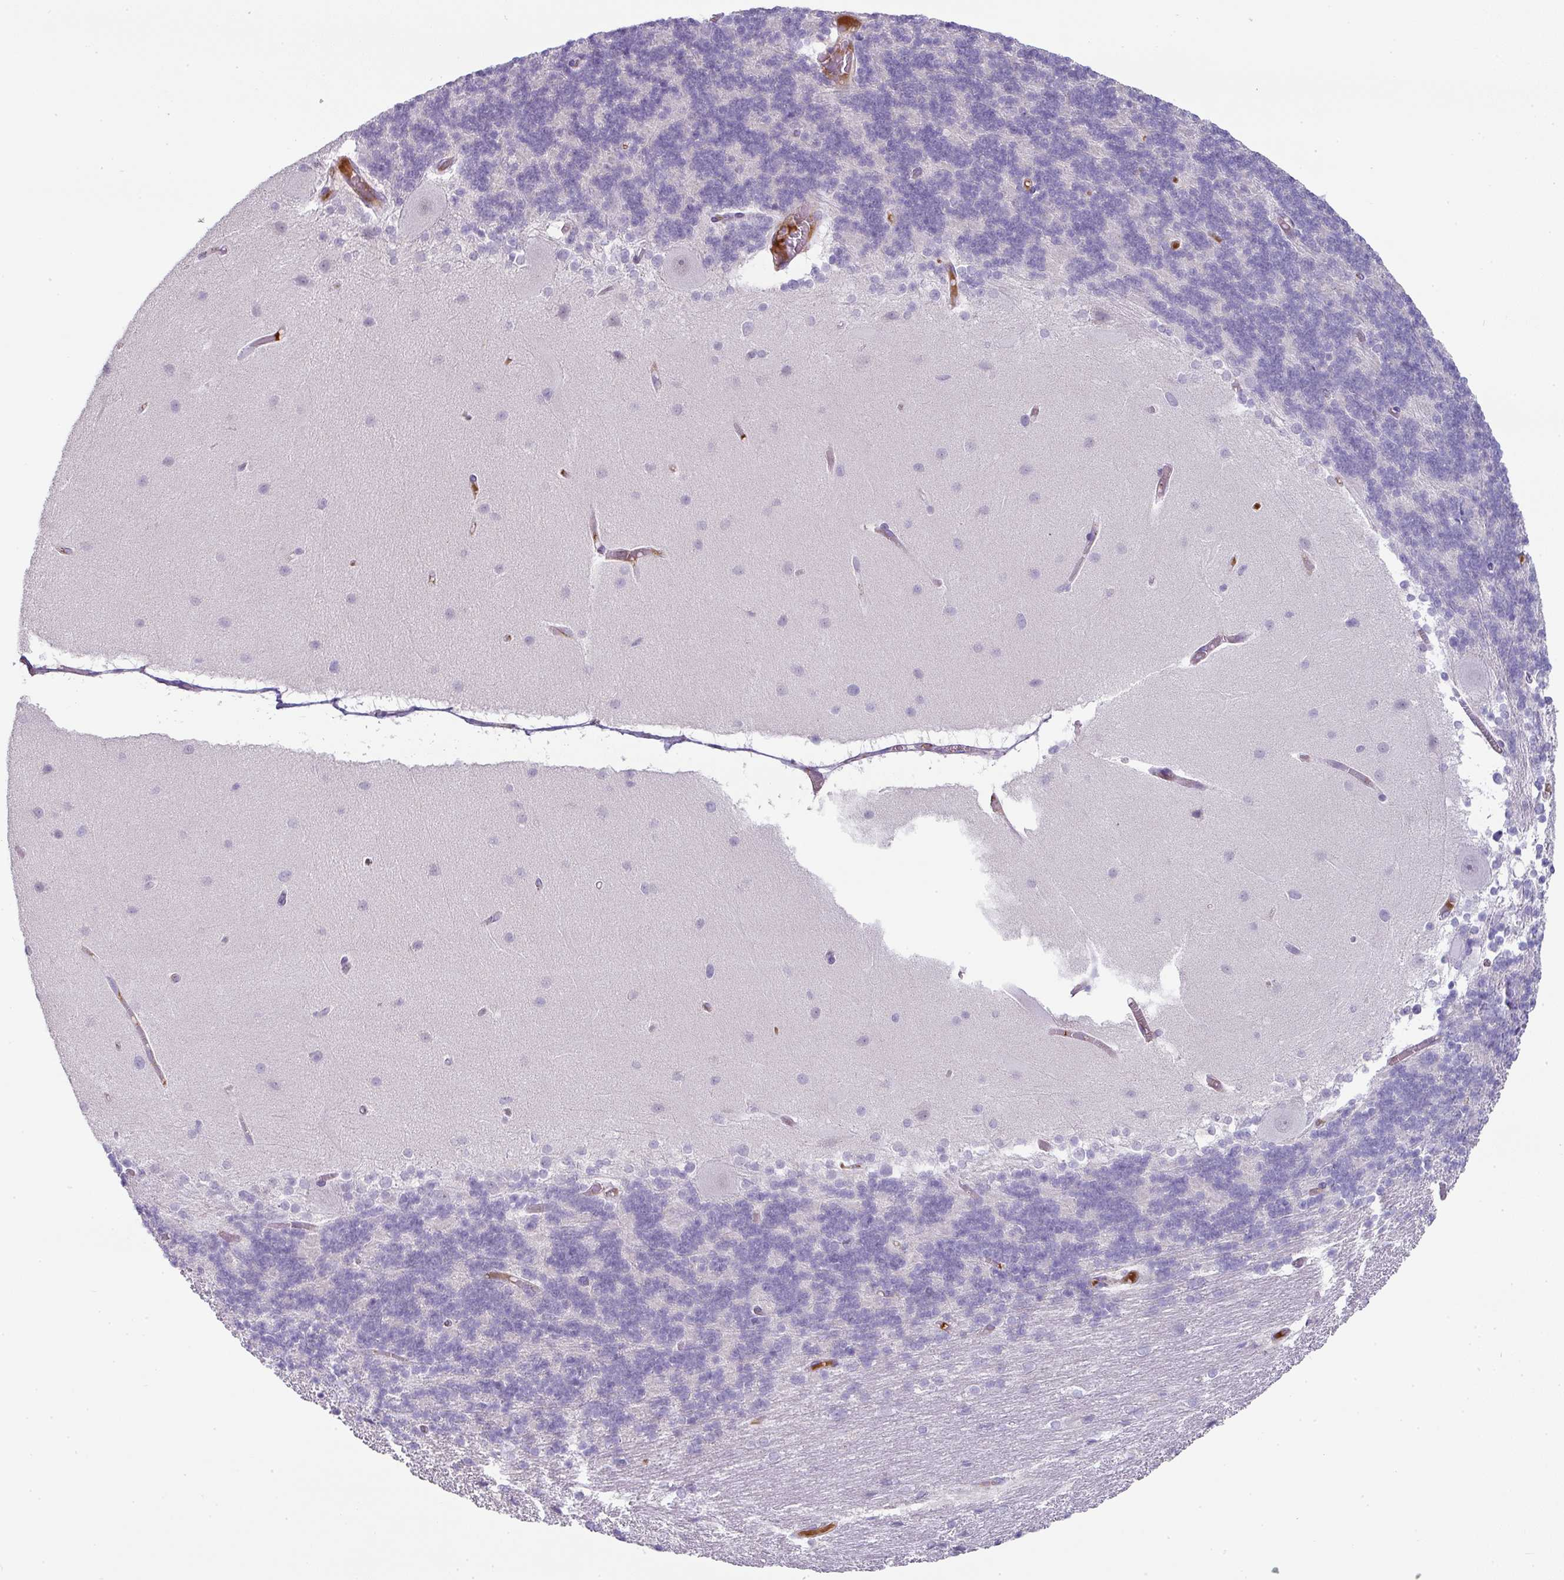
{"staining": {"intensity": "negative", "quantity": "none", "location": "none"}, "tissue": "cerebellum", "cell_type": "Cells in granular layer", "image_type": "normal", "snomed": [{"axis": "morphology", "description": "Normal tissue, NOS"}, {"axis": "topography", "description": "Cerebellum"}], "caption": "Protein analysis of benign cerebellum reveals no significant staining in cells in granular layer.", "gene": "FGF17", "patient": {"sex": "female", "age": 54}}